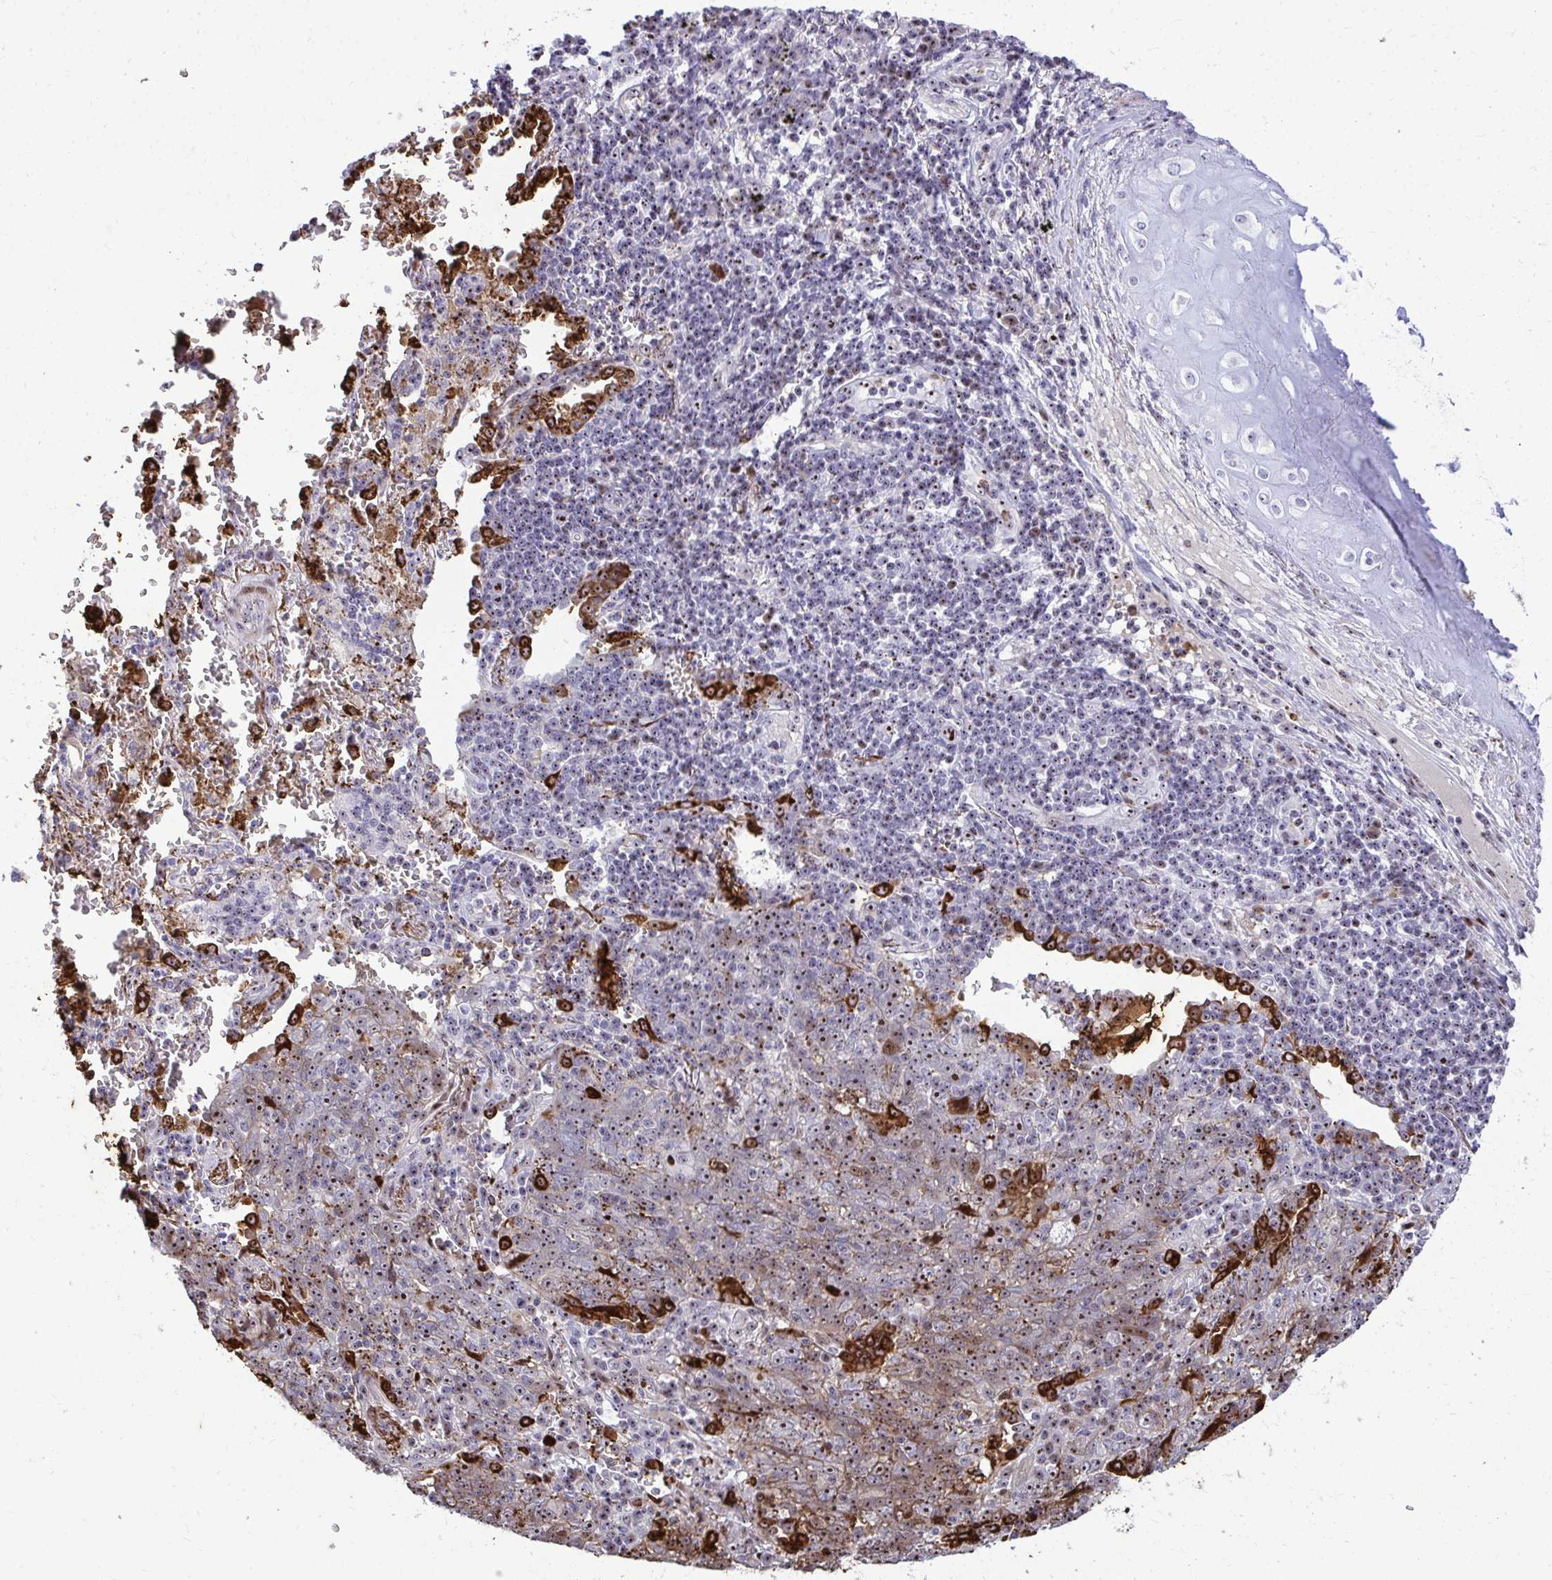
{"staining": {"intensity": "moderate", "quantity": ">75%", "location": "nuclear"}, "tissue": "lung cancer", "cell_type": "Tumor cells", "image_type": "cancer", "snomed": [{"axis": "morphology", "description": "Squamous cell carcinoma, NOS"}, {"axis": "topography", "description": "Lung"}], "caption": "Immunohistochemical staining of squamous cell carcinoma (lung) shows medium levels of moderate nuclear positivity in approximately >75% of tumor cells. Using DAB (brown) and hematoxylin (blue) stains, captured at high magnification using brightfield microscopy.", "gene": "DLX4", "patient": {"sex": "female", "age": 72}}